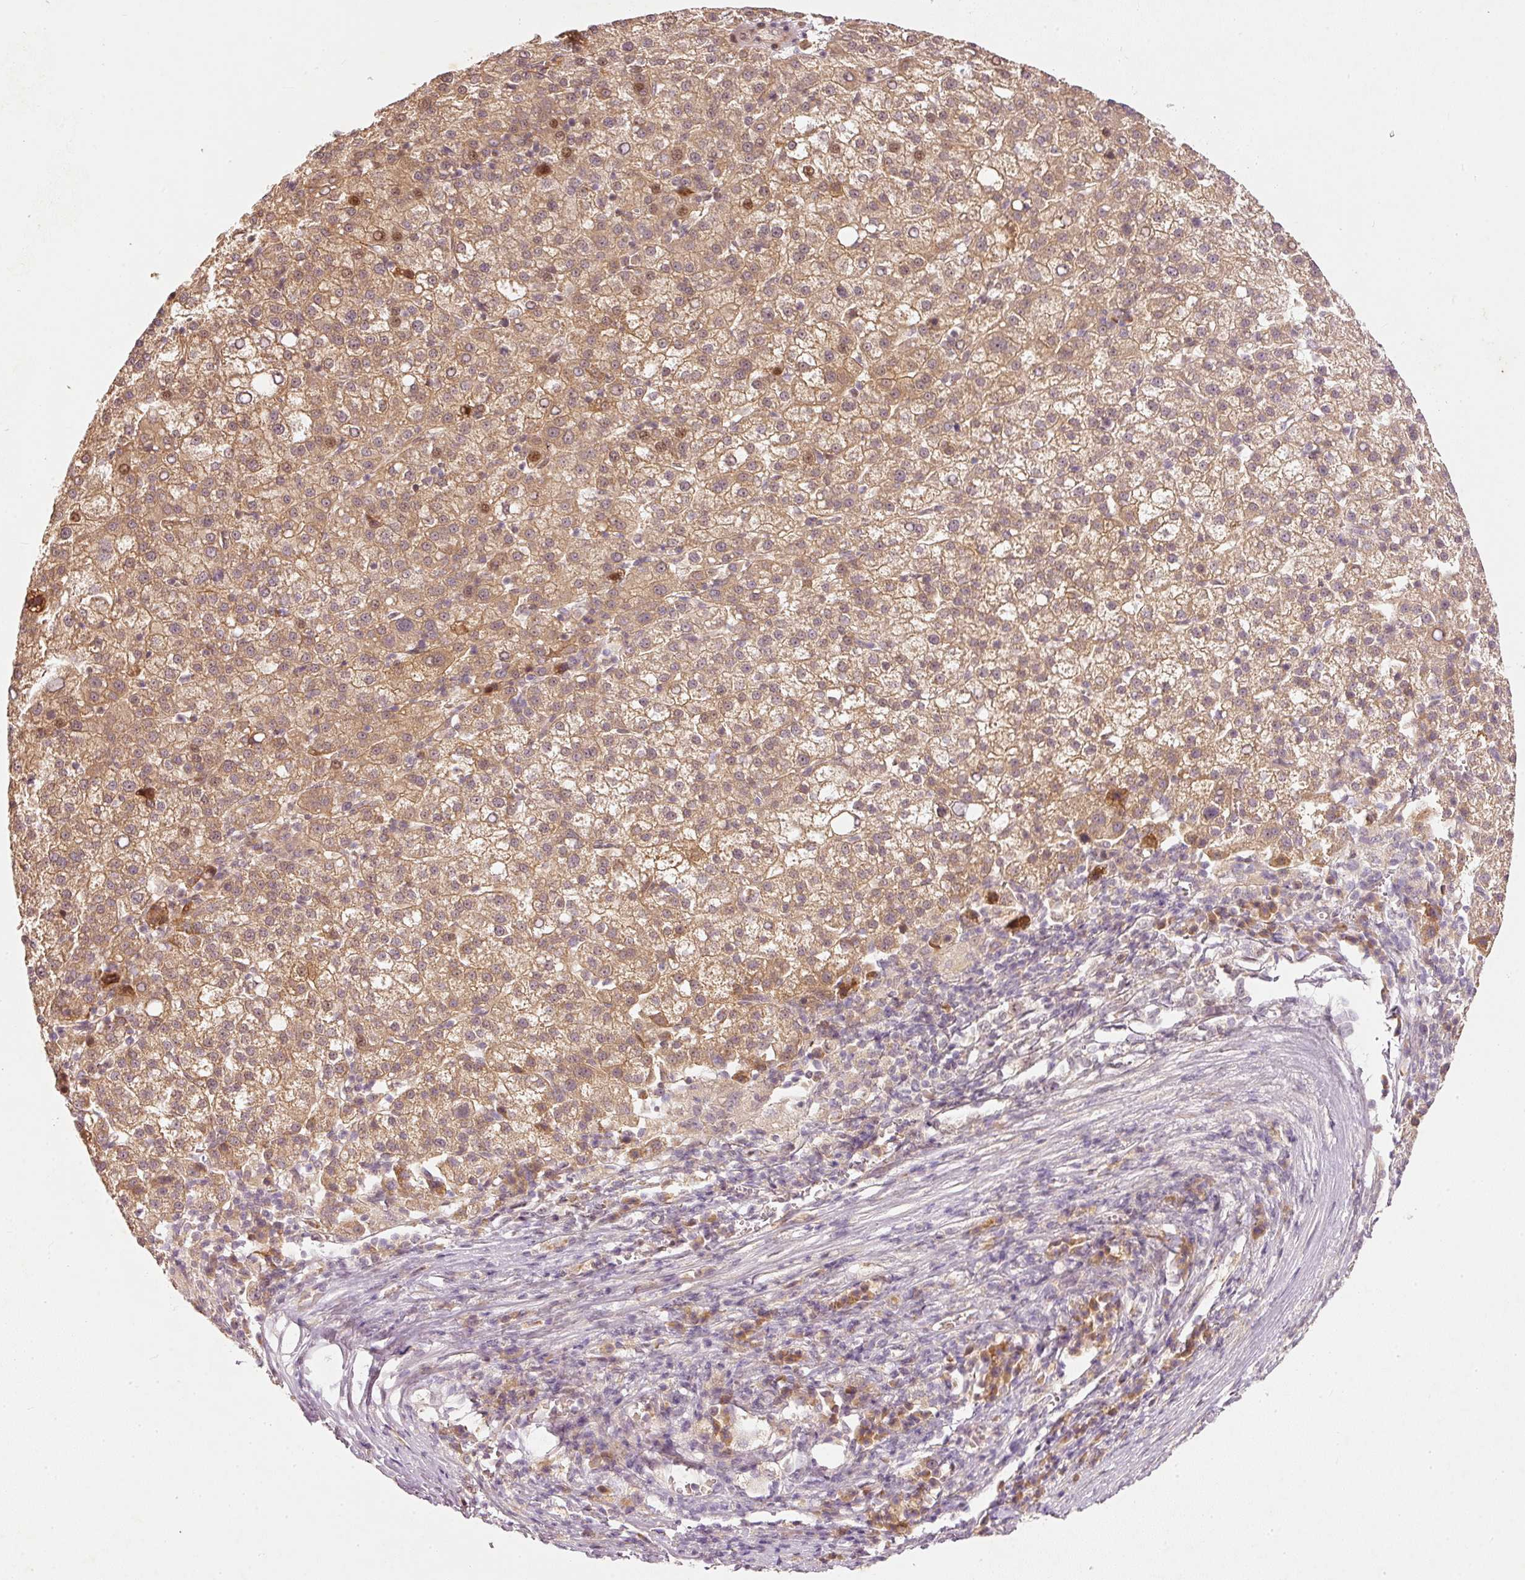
{"staining": {"intensity": "moderate", "quantity": ">75%", "location": "cytoplasmic/membranous,nuclear"}, "tissue": "liver cancer", "cell_type": "Tumor cells", "image_type": "cancer", "snomed": [{"axis": "morphology", "description": "Carcinoma, Hepatocellular, NOS"}, {"axis": "topography", "description": "Liver"}], "caption": "Immunohistochemistry (IHC) (DAB (3,3'-diaminobenzidine)) staining of hepatocellular carcinoma (liver) demonstrates moderate cytoplasmic/membranous and nuclear protein positivity in approximately >75% of tumor cells.", "gene": "ZNF580", "patient": {"sex": "female", "age": 58}}